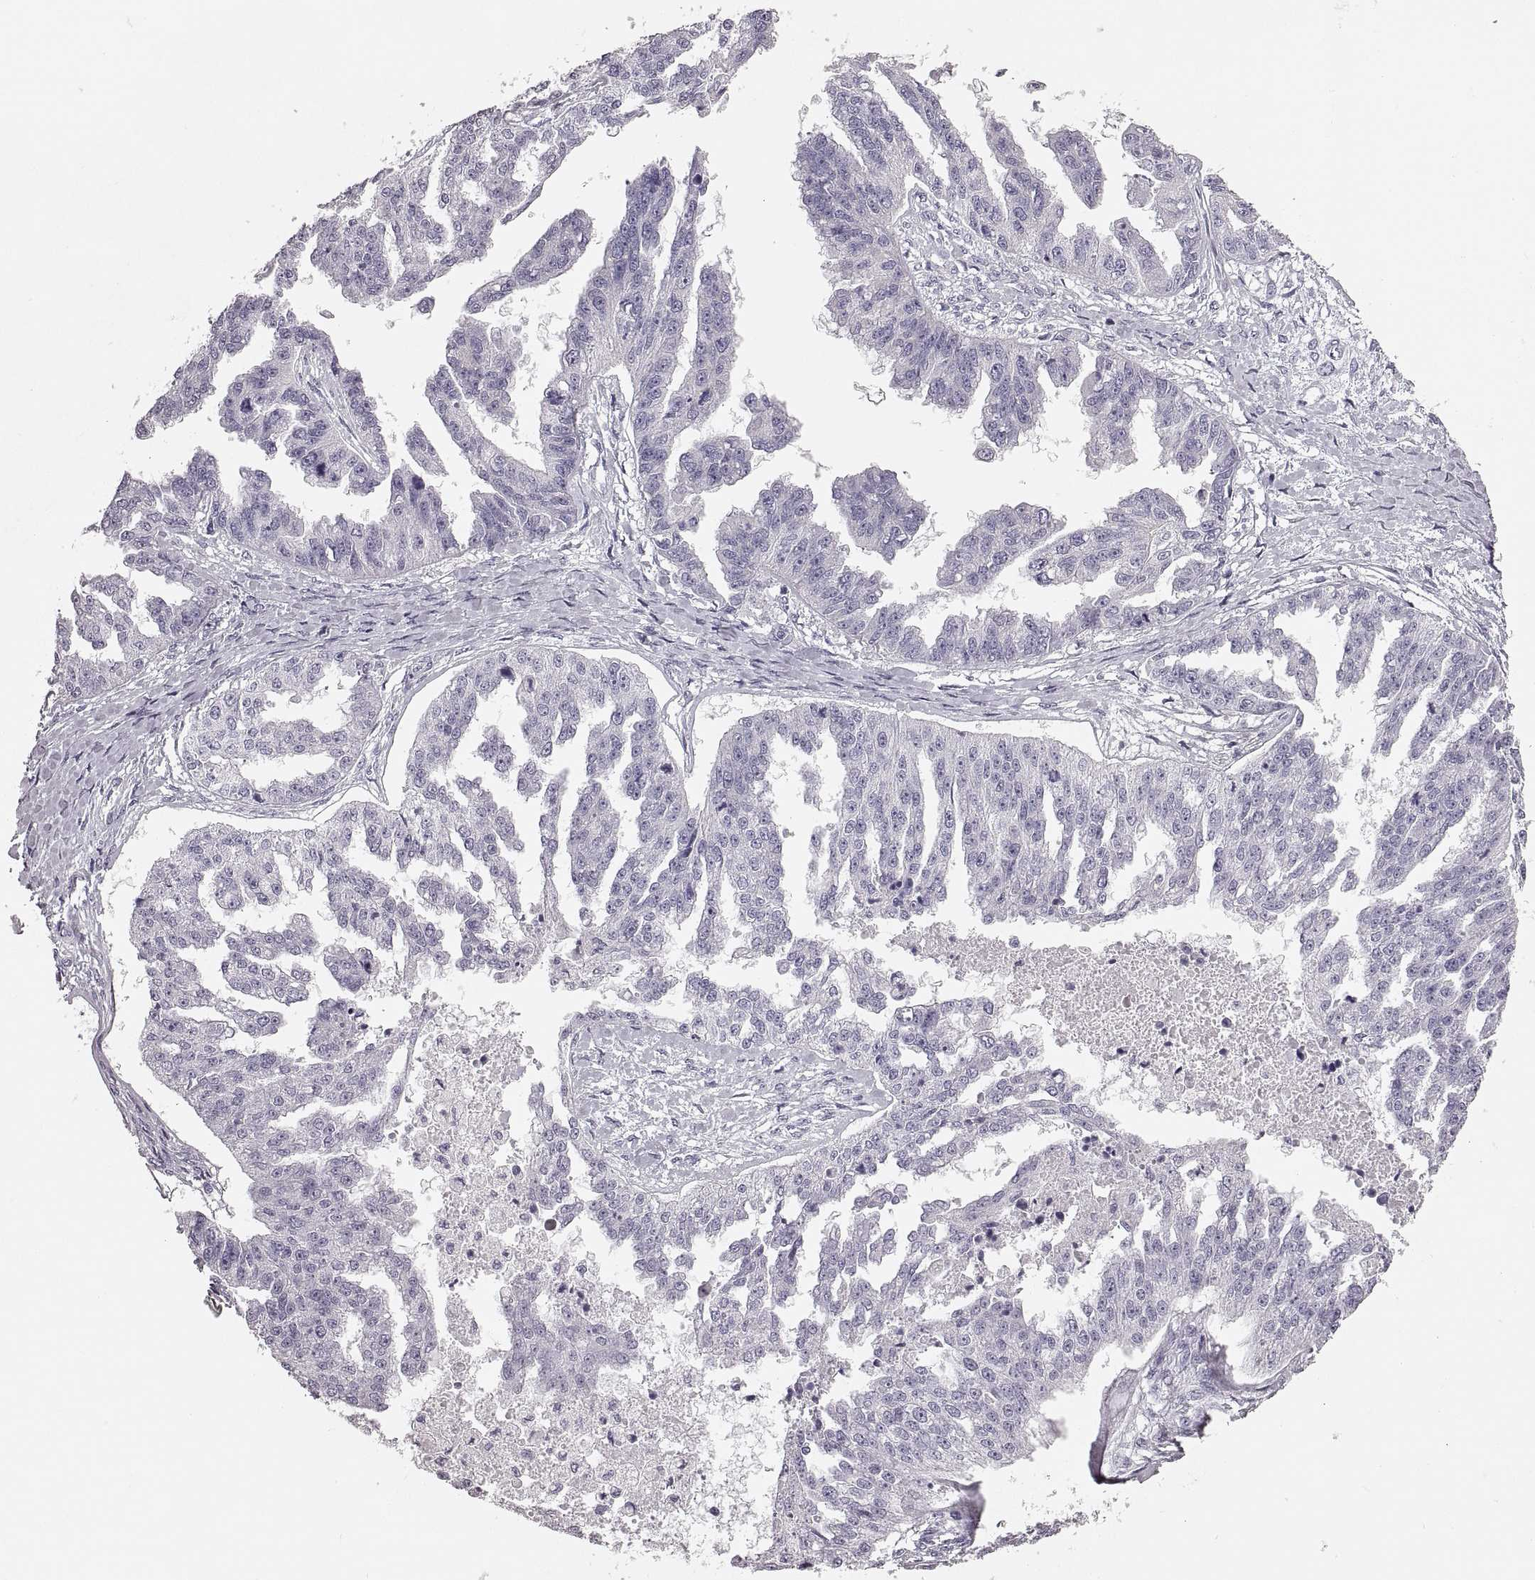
{"staining": {"intensity": "negative", "quantity": "none", "location": "none"}, "tissue": "ovarian cancer", "cell_type": "Tumor cells", "image_type": "cancer", "snomed": [{"axis": "morphology", "description": "Cystadenocarcinoma, serous, NOS"}, {"axis": "topography", "description": "Ovary"}], "caption": "Immunohistochemical staining of human ovarian cancer (serous cystadenocarcinoma) shows no significant staining in tumor cells.", "gene": "RDH13", "patient": {"sex": "female", "age": 58}}